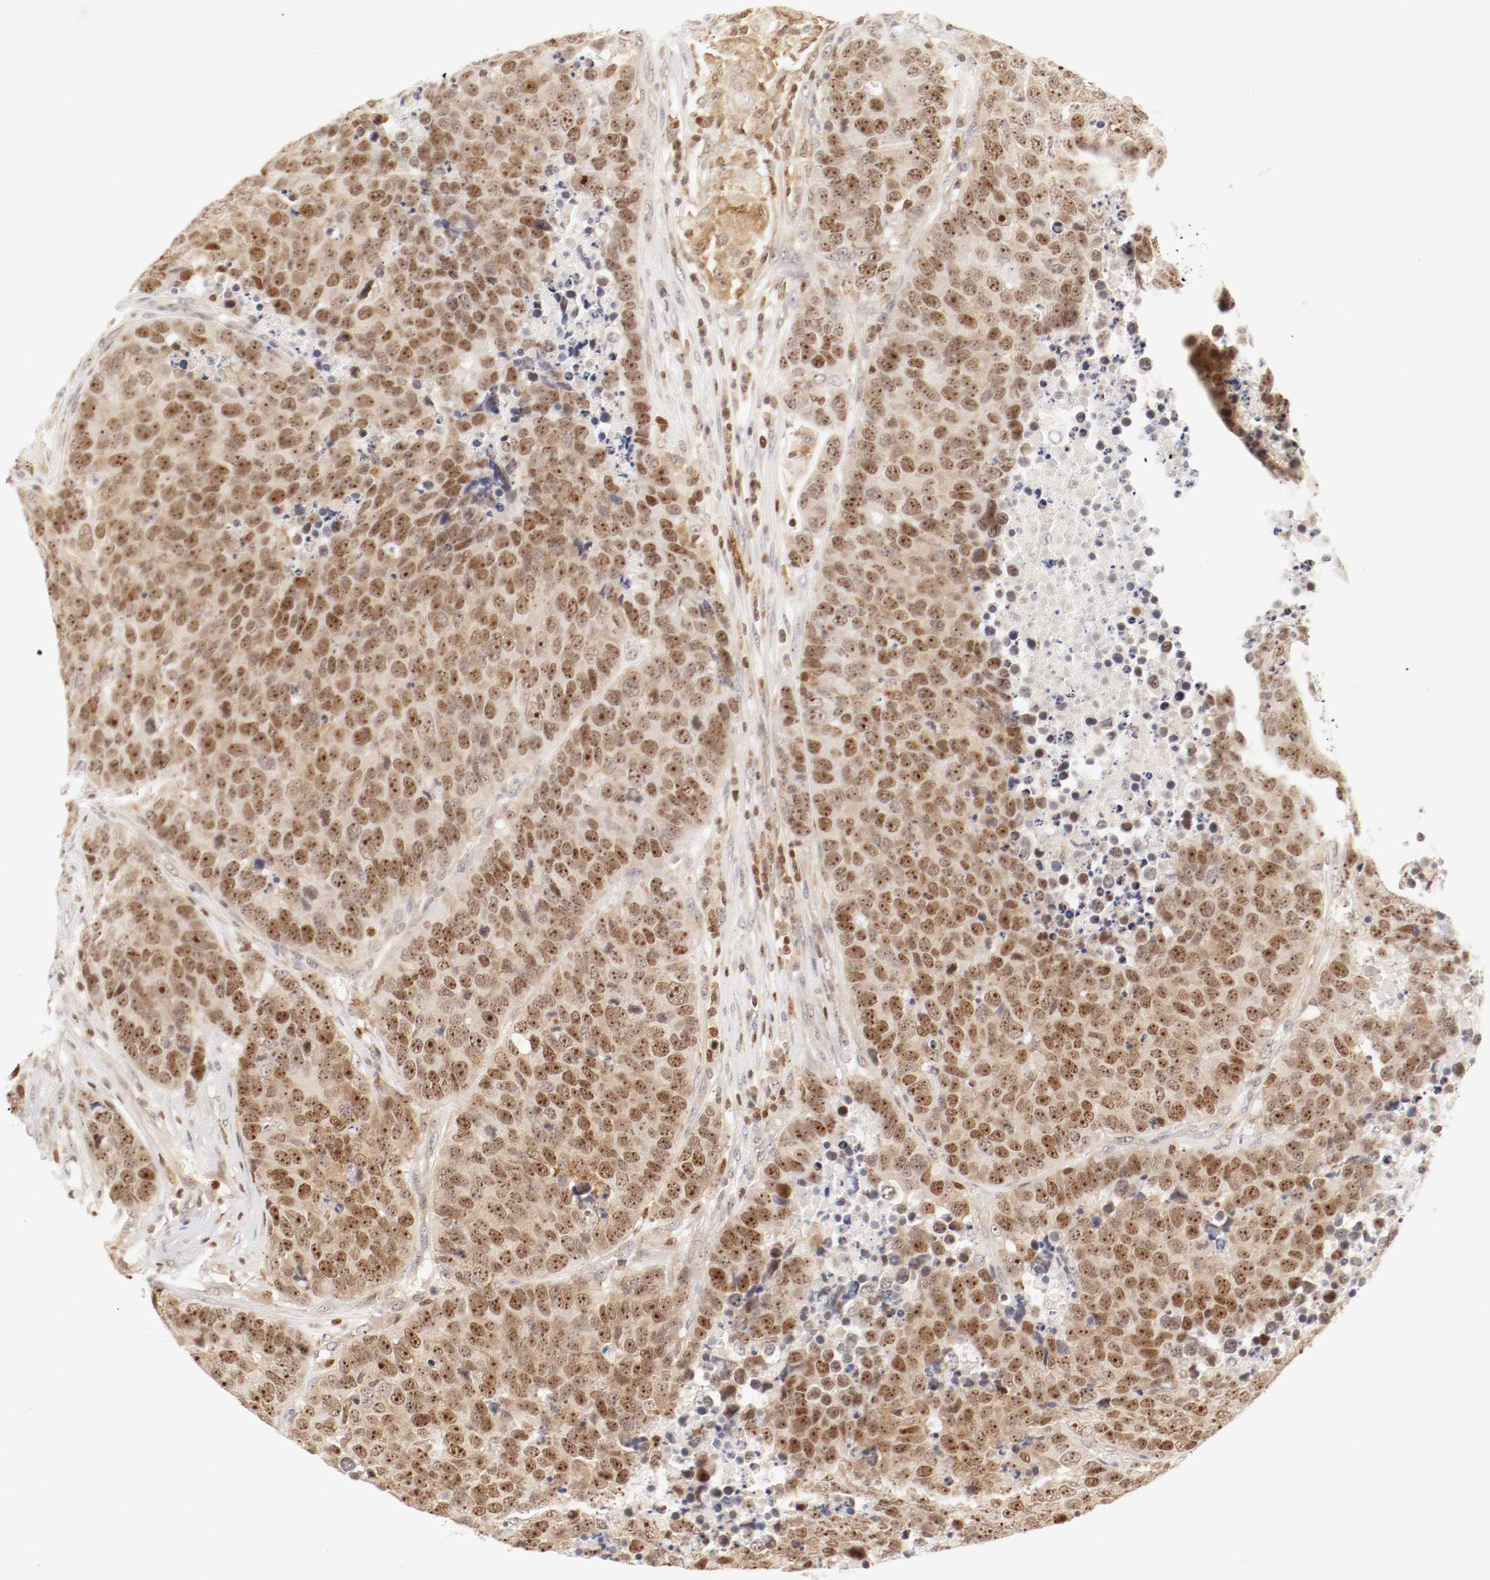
{"staining": {"intensity": "strong", "quantity": ">75%", "location": "cytoplasmic/membranous,nuclear"}, "tissue": "carcinoid", "cell_type": "Tumor cells", "image_type": "cancer", "snomed": [{"axis": "morphology", "description": "Carcinoid, malignant, NOS"}, {"axis": "topography", "description": "Lung"}], "caption": "Immunohistochemical staining of human carcinoid demonstrates strong cytoplasmic/membranous and nuclear protein positivity in approximately >75% of tumor cells.", "gene": "KIF2A", "patient": {"sex": "male", "age": 60}}